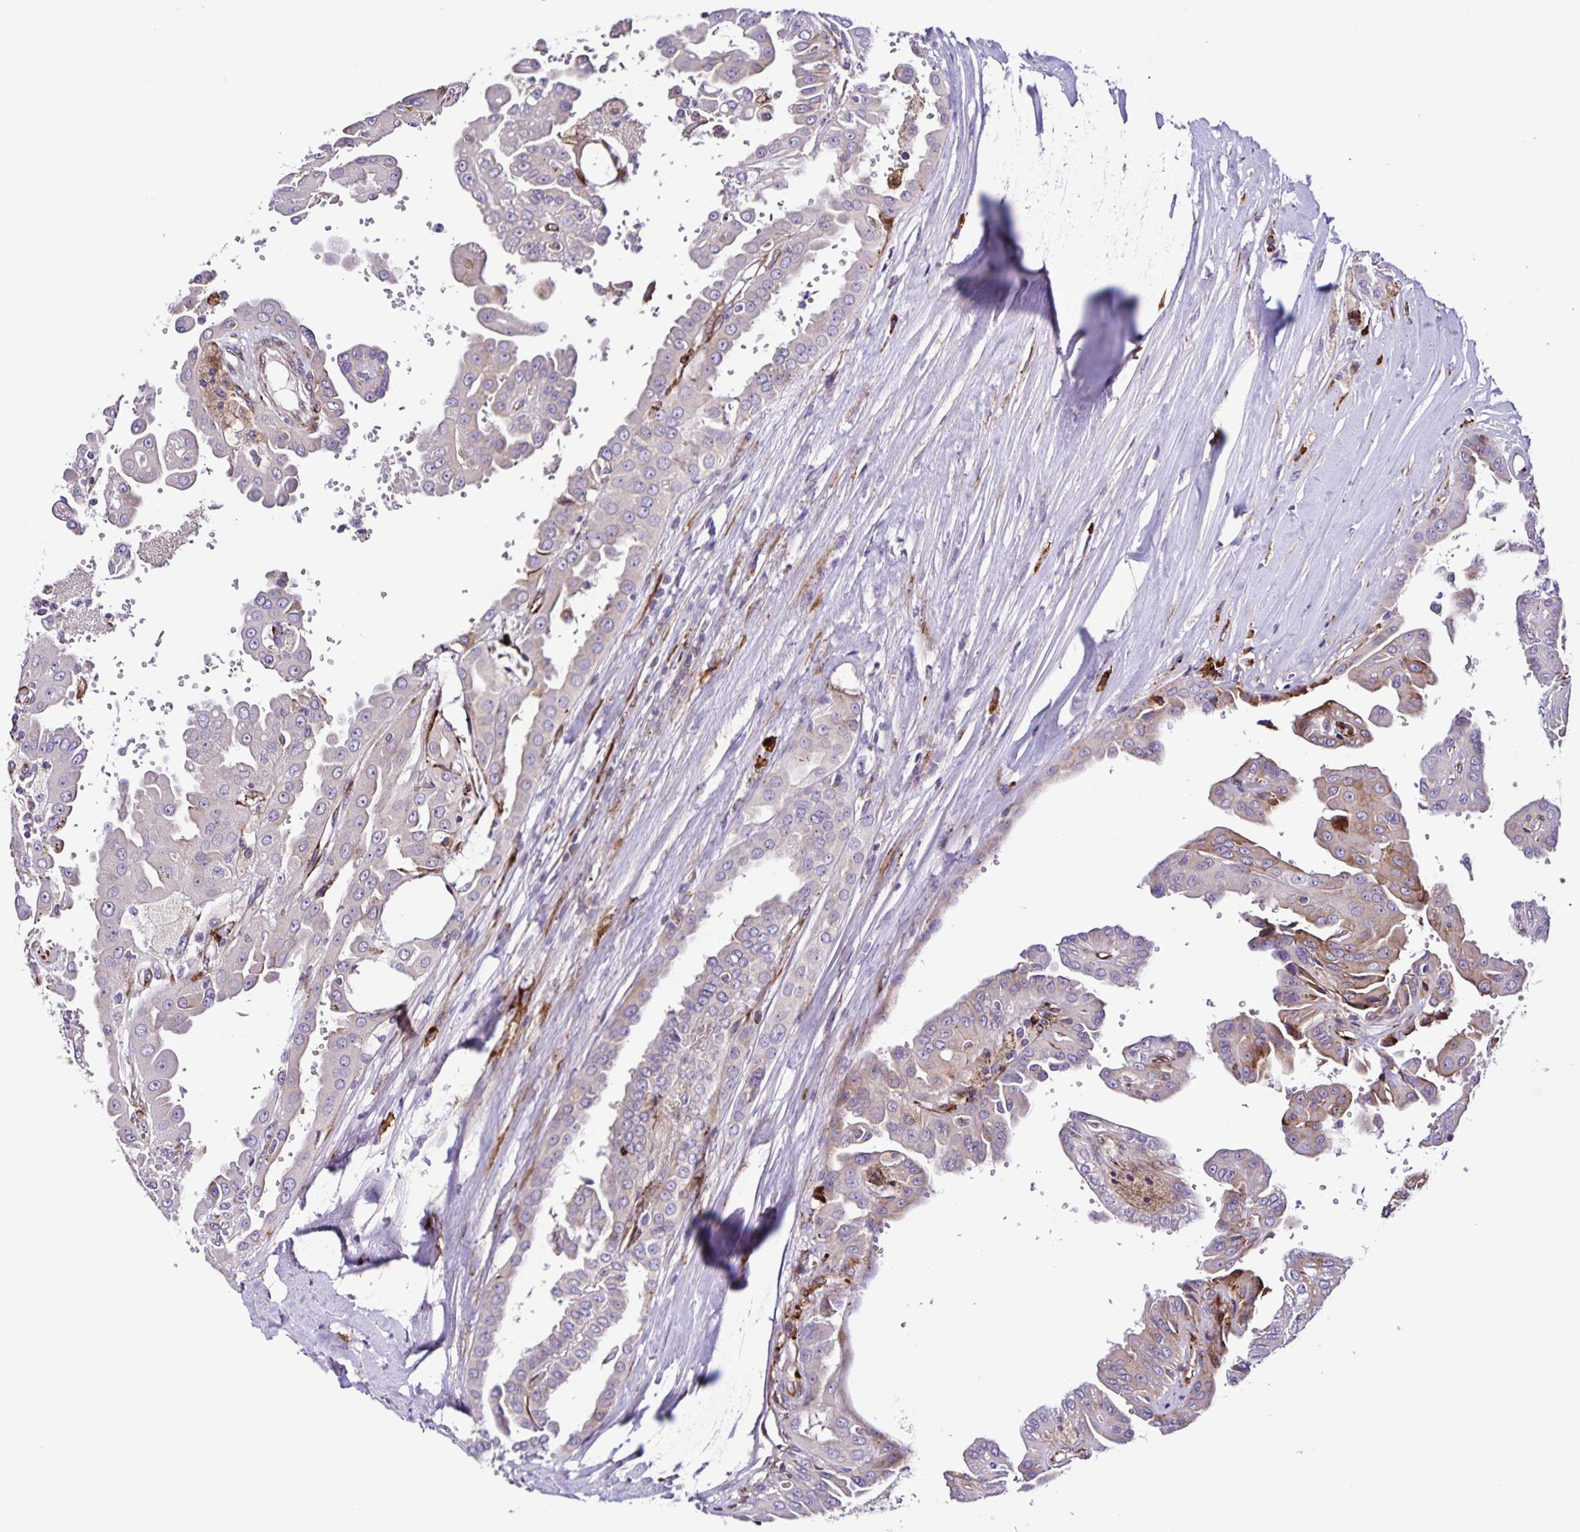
{"staining": {"intensity": "weak", "quantity": "<25%", "location": "cytoplasmic/membranous"}, "tissue": "renal cancer", "cell_type": "Tumor cells", "image_type": "cancer", "snomed": [{"axis": "morphology", "description": "Adenocarcinoma, NOS"}, {"axis": "topography", "description": "Kidney"}], "caption": "DAB immunohistochemical staining of human renal adenocarcinoma demonstrates no significant staining in tumor cells.", "gene": "OSBPL5", "patient": {"sex": "male", "age": 58}}